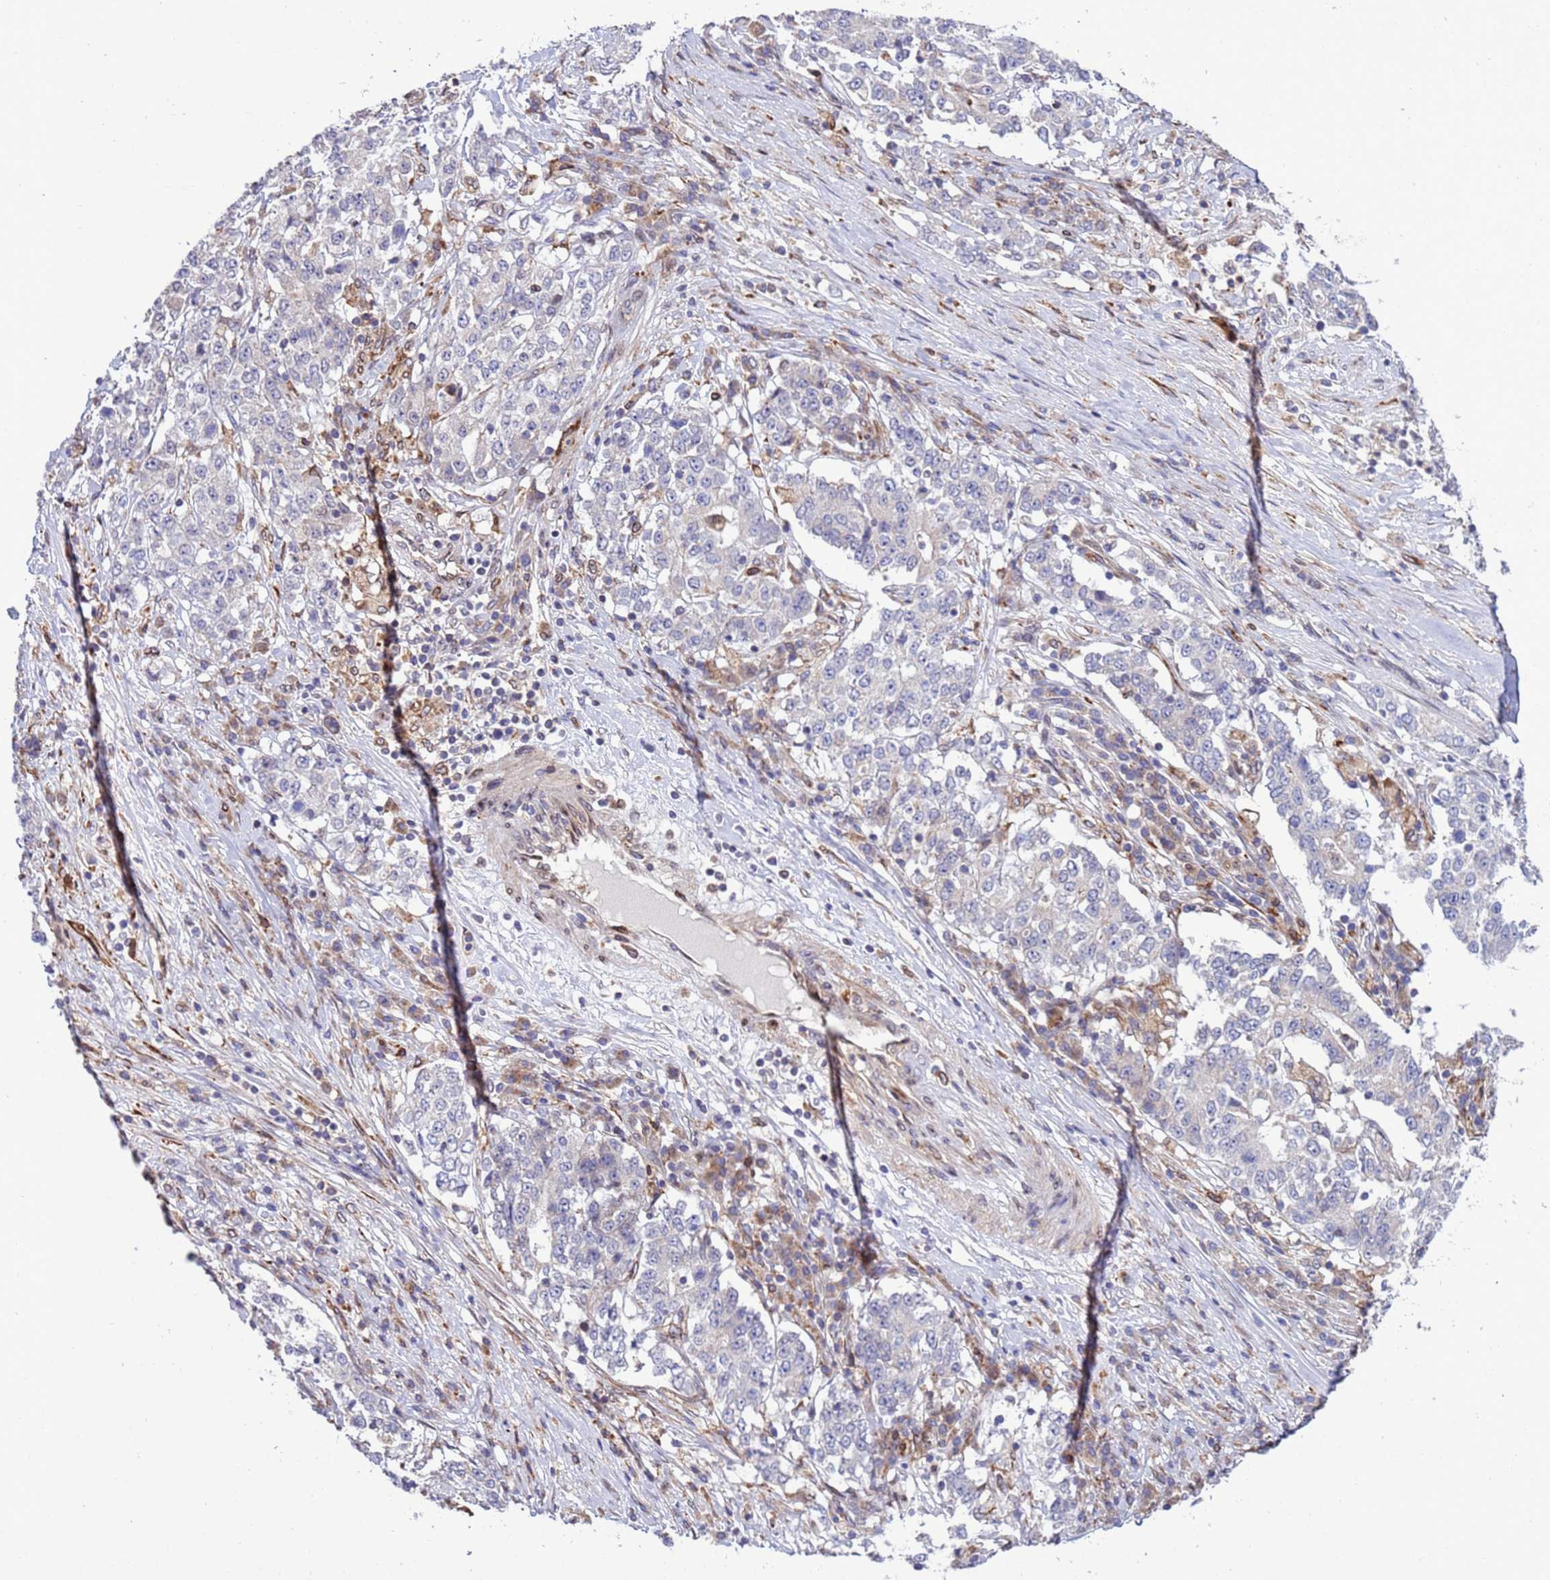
{"staining": {"intensity": "negative", "quantity": "none", "location": "none"}, "tissue": "stomach cancer", "cell_type": "Tumor cells", "image_type": "cancer", "snomed": [{"axis": "morphology", "description": "Adenocarcinoma, NOS"}, {"axis": "topography", "description": "Stomach"}], "caption": "An image of stomach cancer (adenocarcinoma) stained for a protein shows no brown staining in tumor cells.", "gene": "RAPGEF4", "patient": {"sex": "male", "age": 59}}